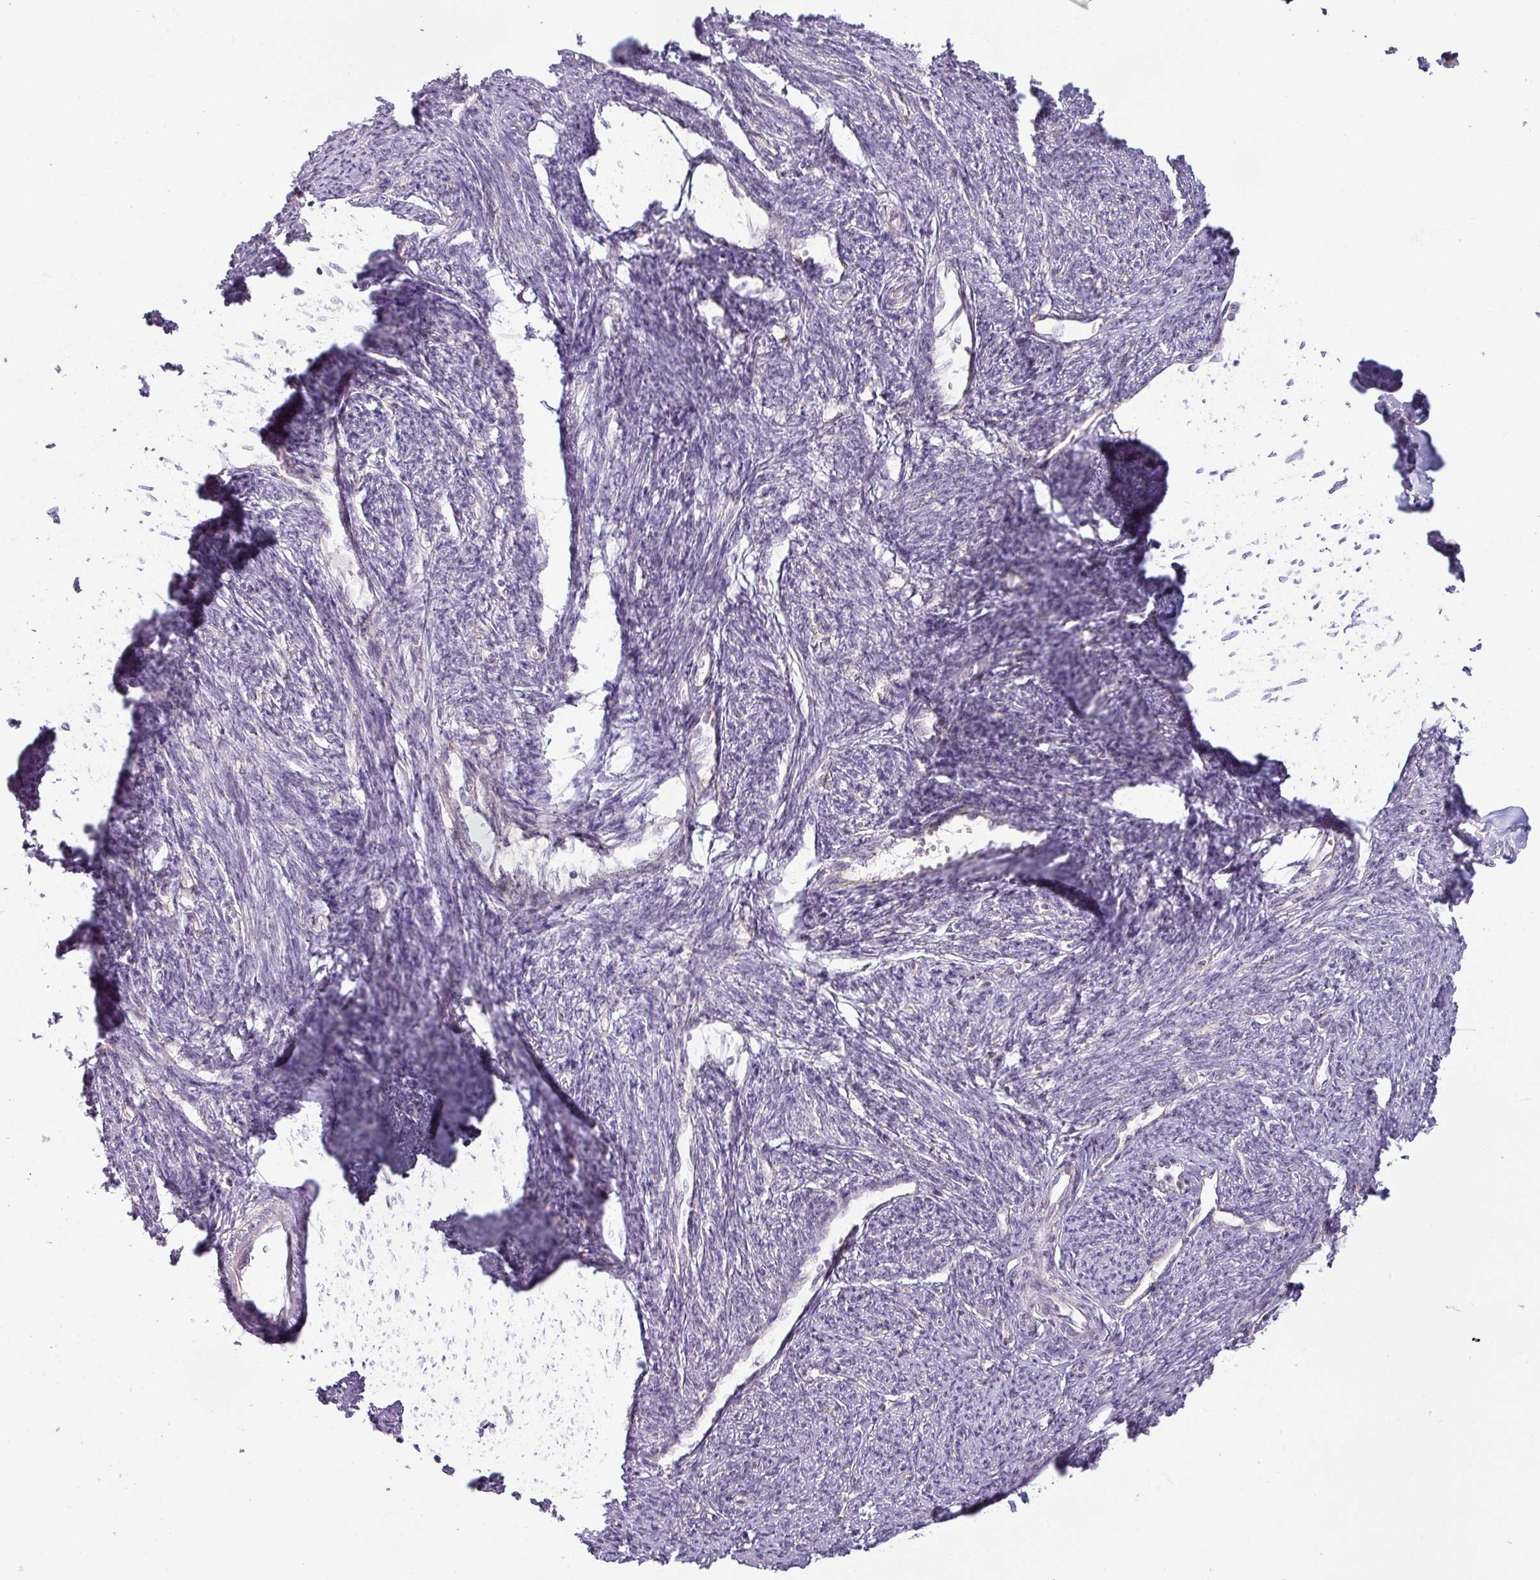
{"staining": {"intensity": "negative", "quantity": "none", "location": "none"}, "tissue": "smooth muscle", "cell_type": "Smooth muscle cells", "image_type": "normal", "snomed": [{"axis": "morphology", "description": "Normal tissue, NOS"}, {"axis": "topography", "description": "Smooth muscle"}, {"axis": "topography", "description": "Fallopian tube"}], "caption": "The image shows no staining of smooth muscle cells in normal smooth muscle. (DAB IHC visualized using brightfield microscopy, high magnification).", "gene": "CCDC144A", "patient": {"sex": "female", "age": 59}}